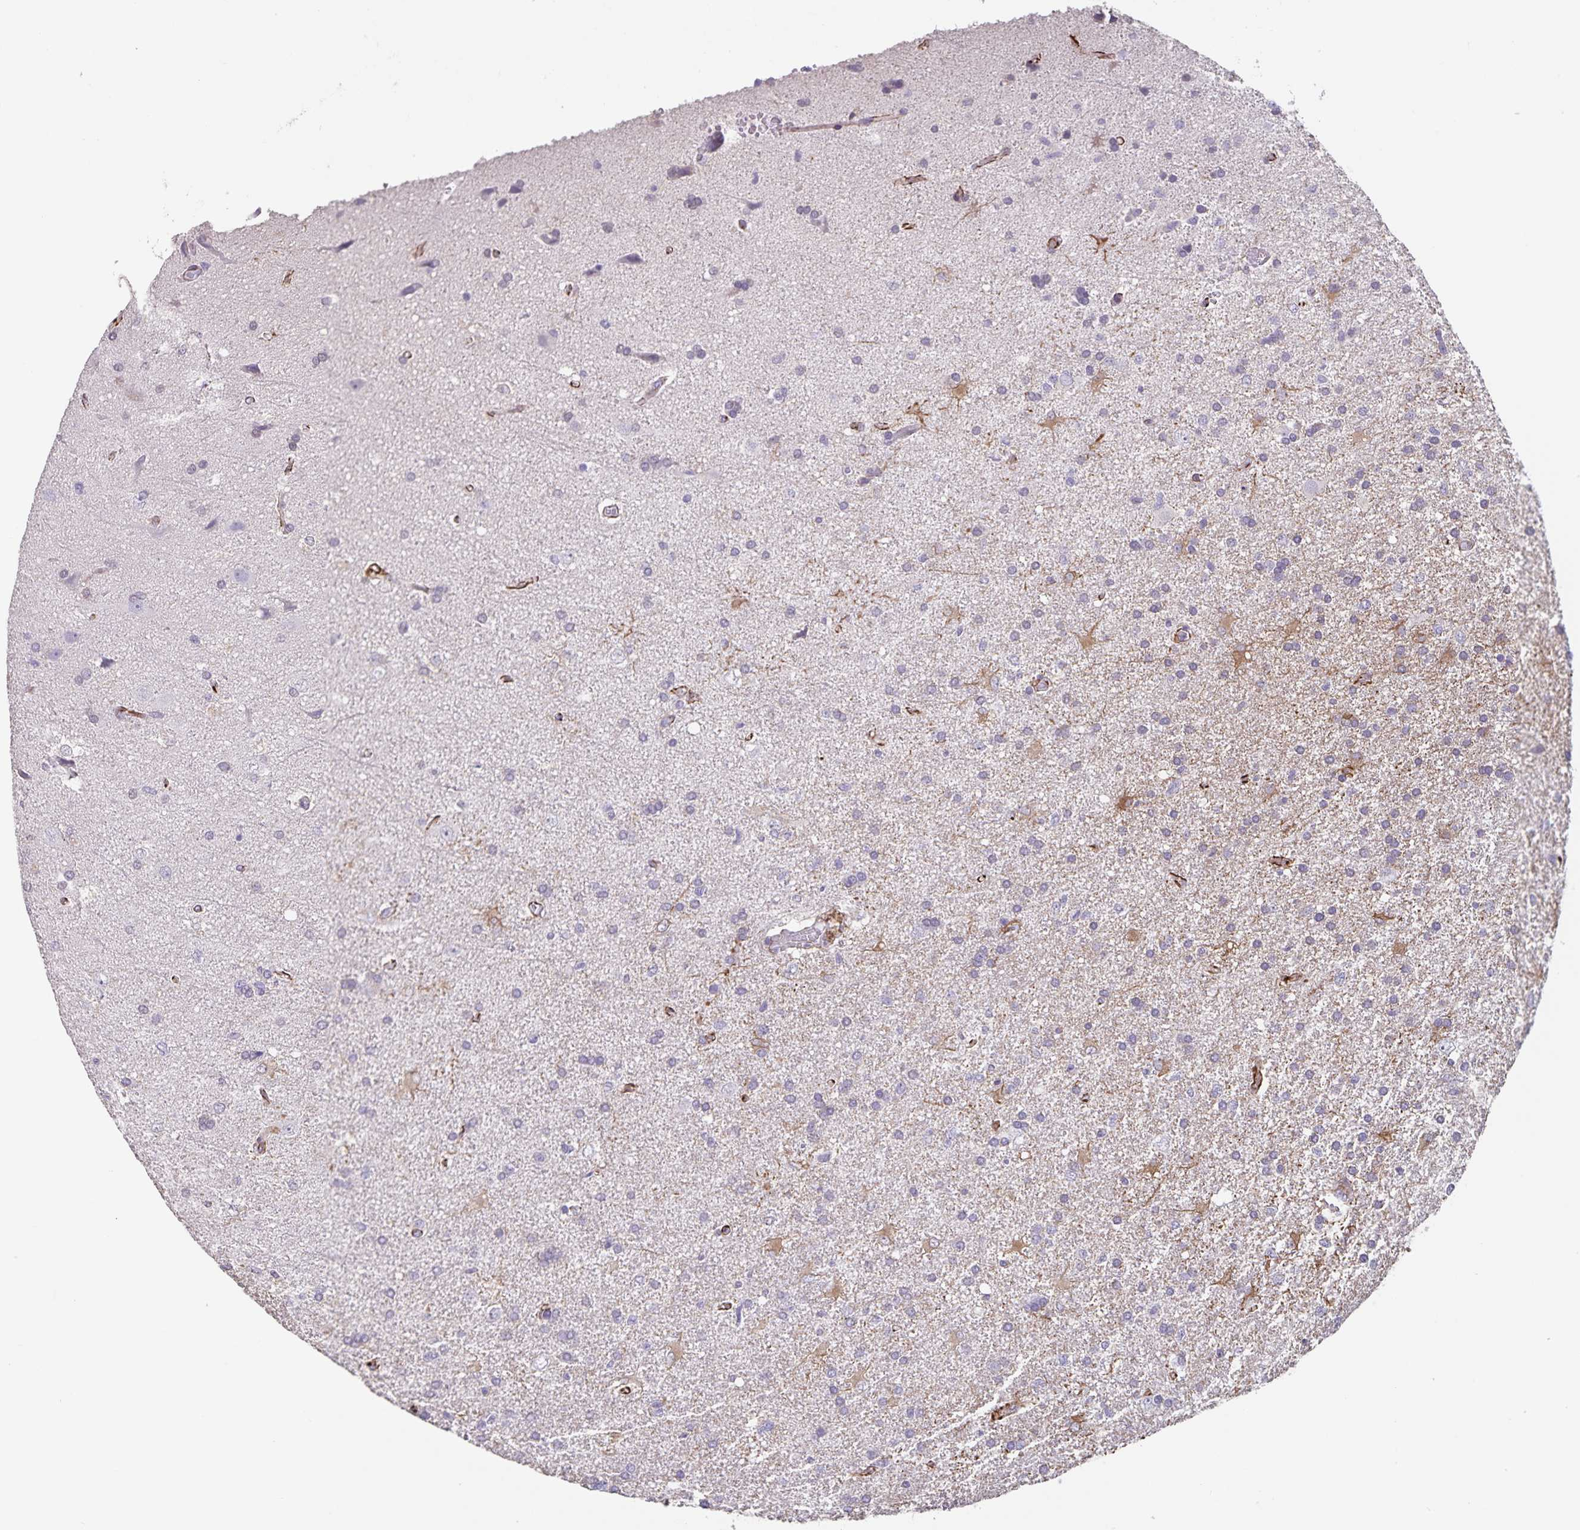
{"staining": {"intensity": "negative", "quantity": "none", "location": "none"}, "tissue": "glioma", "cell_type": "Tumor cells", "image_type": "cancer", "snomed": [{"axis": "morphology", "description": "Glioma, malignant, High grade"}, {"axis": "topography", "description": "Brain"}], "caption": "The micrograph reveals no significant staining in tumor cells of malignant glioma (high-grade). (Brightfield microscopy of DAB (3,3'-diaminobenzidine) immunohistochemistry at high magnification).", "gene": "SYNM", "patient": {"sex": "male", "age": 68}}